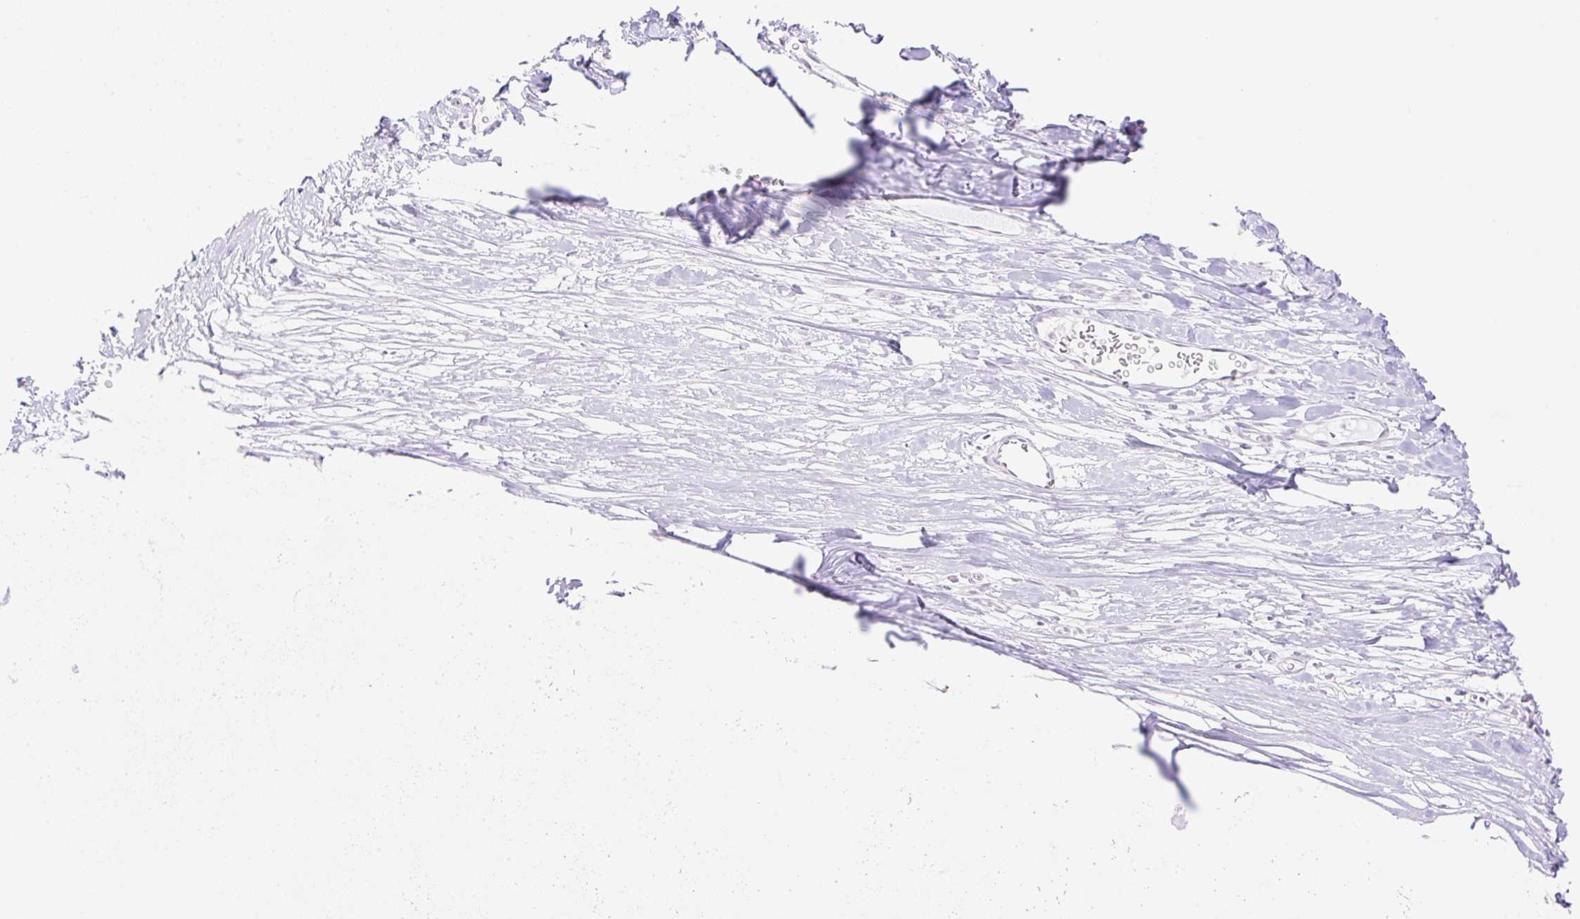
{"staining": {"intensity": "negative", "quantity": "none", "location": "none"}, "tissue": "soft tissue", "cell_type": "Fibroblasts", "image_type": "normal", "snomed": [{"axis": "morphology", "description": "Normal tissue, NOS"}, {"axis": "topography", "description": "Cartilage tissue"}], "caption": "Image shows no protein expression in fibroblasts of unremarkable soft tissue. The staining is performed using DAB brown chromogen with nuclei counter-stained in using hematoxylin.", "gene": "ENSG00000264668", "patient": {"sex": "male", "age": 57}}